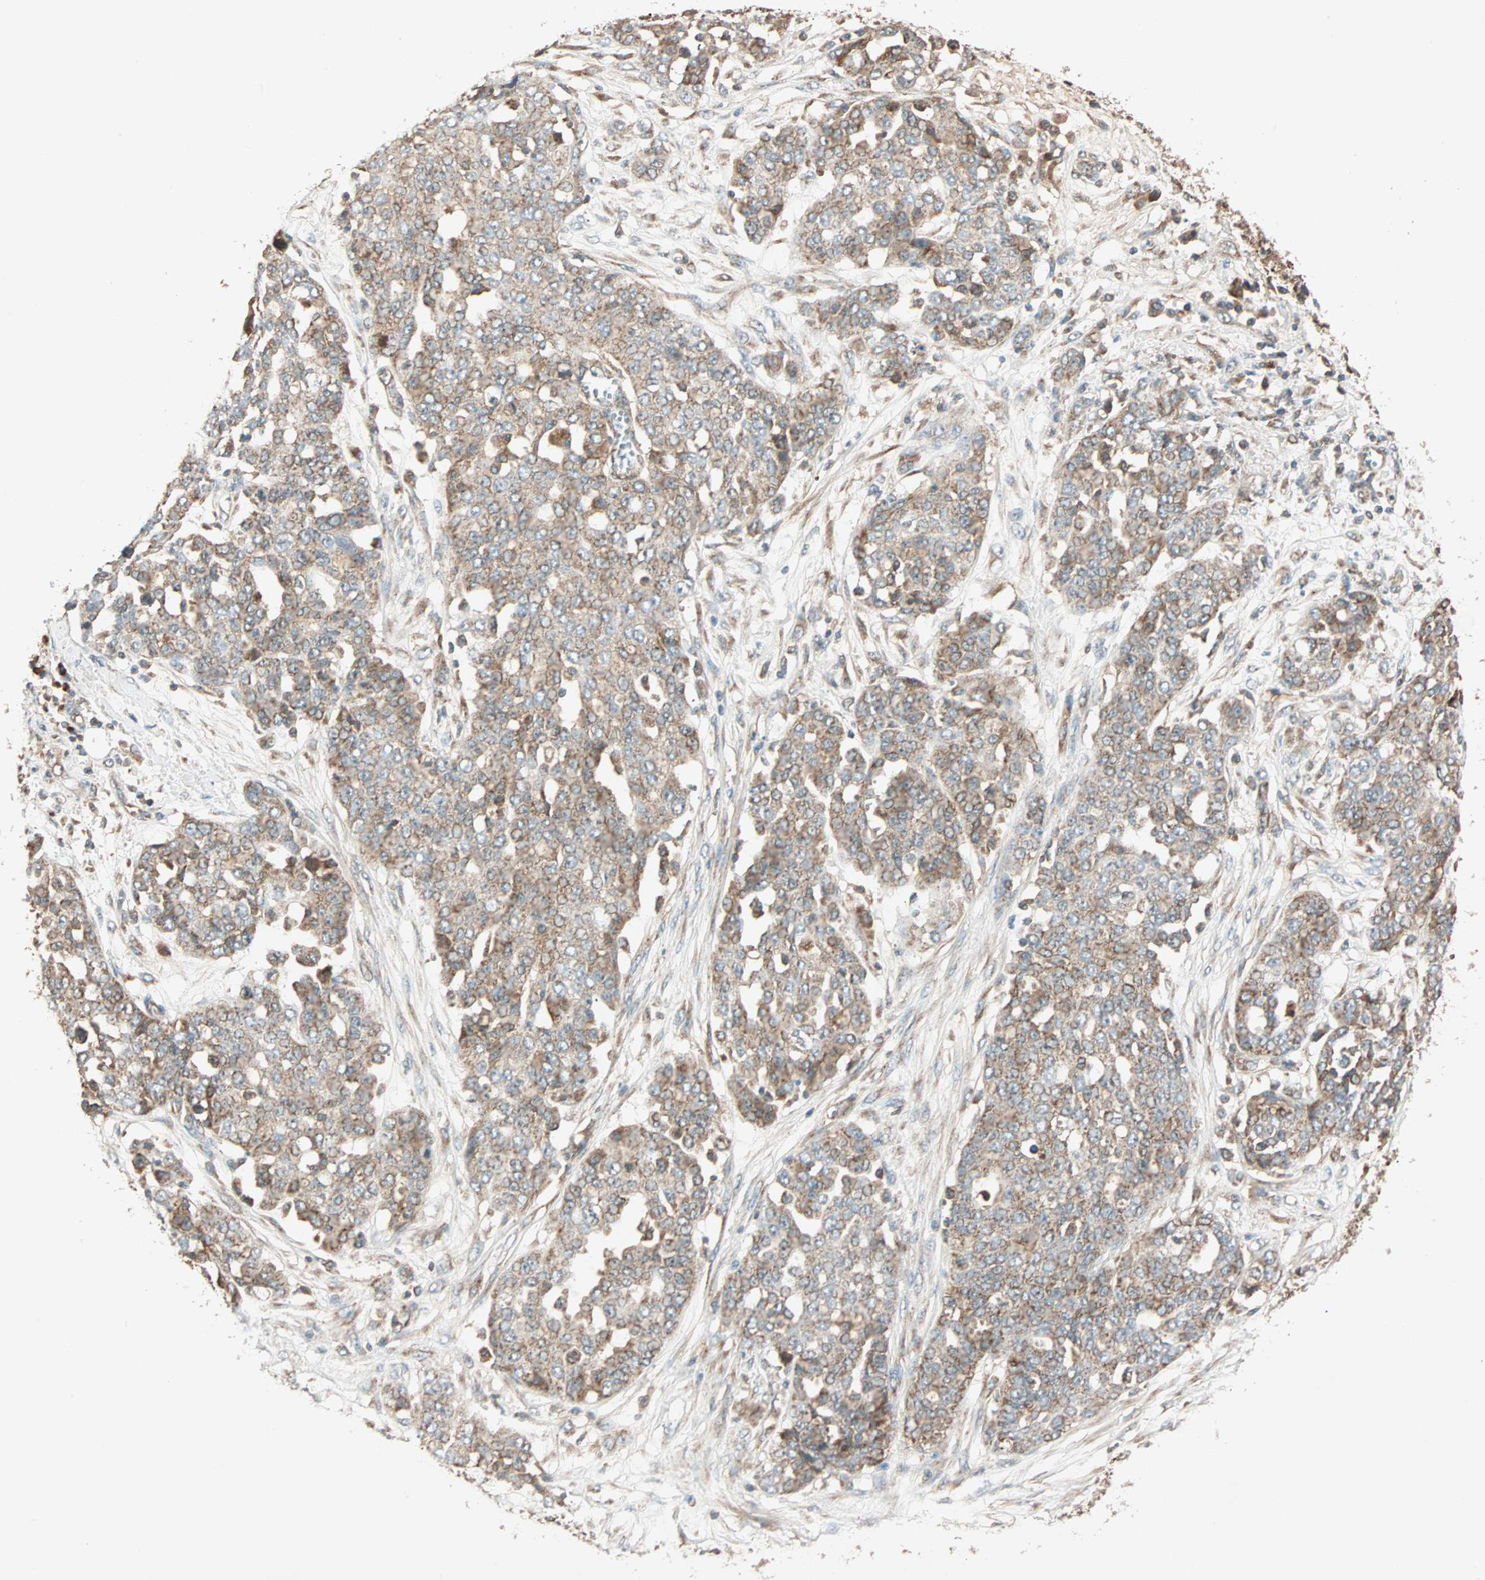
{"staining": {"intensity": "moderate", "quantity": ">75%", "location": "cytoplasmic/membranous"}, "tissue": "ovarian cancer", "cell_type": "Tumor cells", "image_type": "cancer", "snomed": [{"axis": "morphology", "description": "Cystadenocarcinoma, serous, NOS"}, {"axis": "topography", "description": "Soft tissue"}, {"axis": "topography", "description": "Ovary"}], "caption": "IHC micrograph of neoplastic tissue: human ovarian serous cystadenocarcinoma stained using IHC demonstrates medium levels of moderate protein expression localized specifically in the cytoplasmic/membranous of tumor cells, appearing as a cytoplasmic/membranous brown color.", "gene": "MAPK1", "patient": {"sex": "female", "age": 57}}